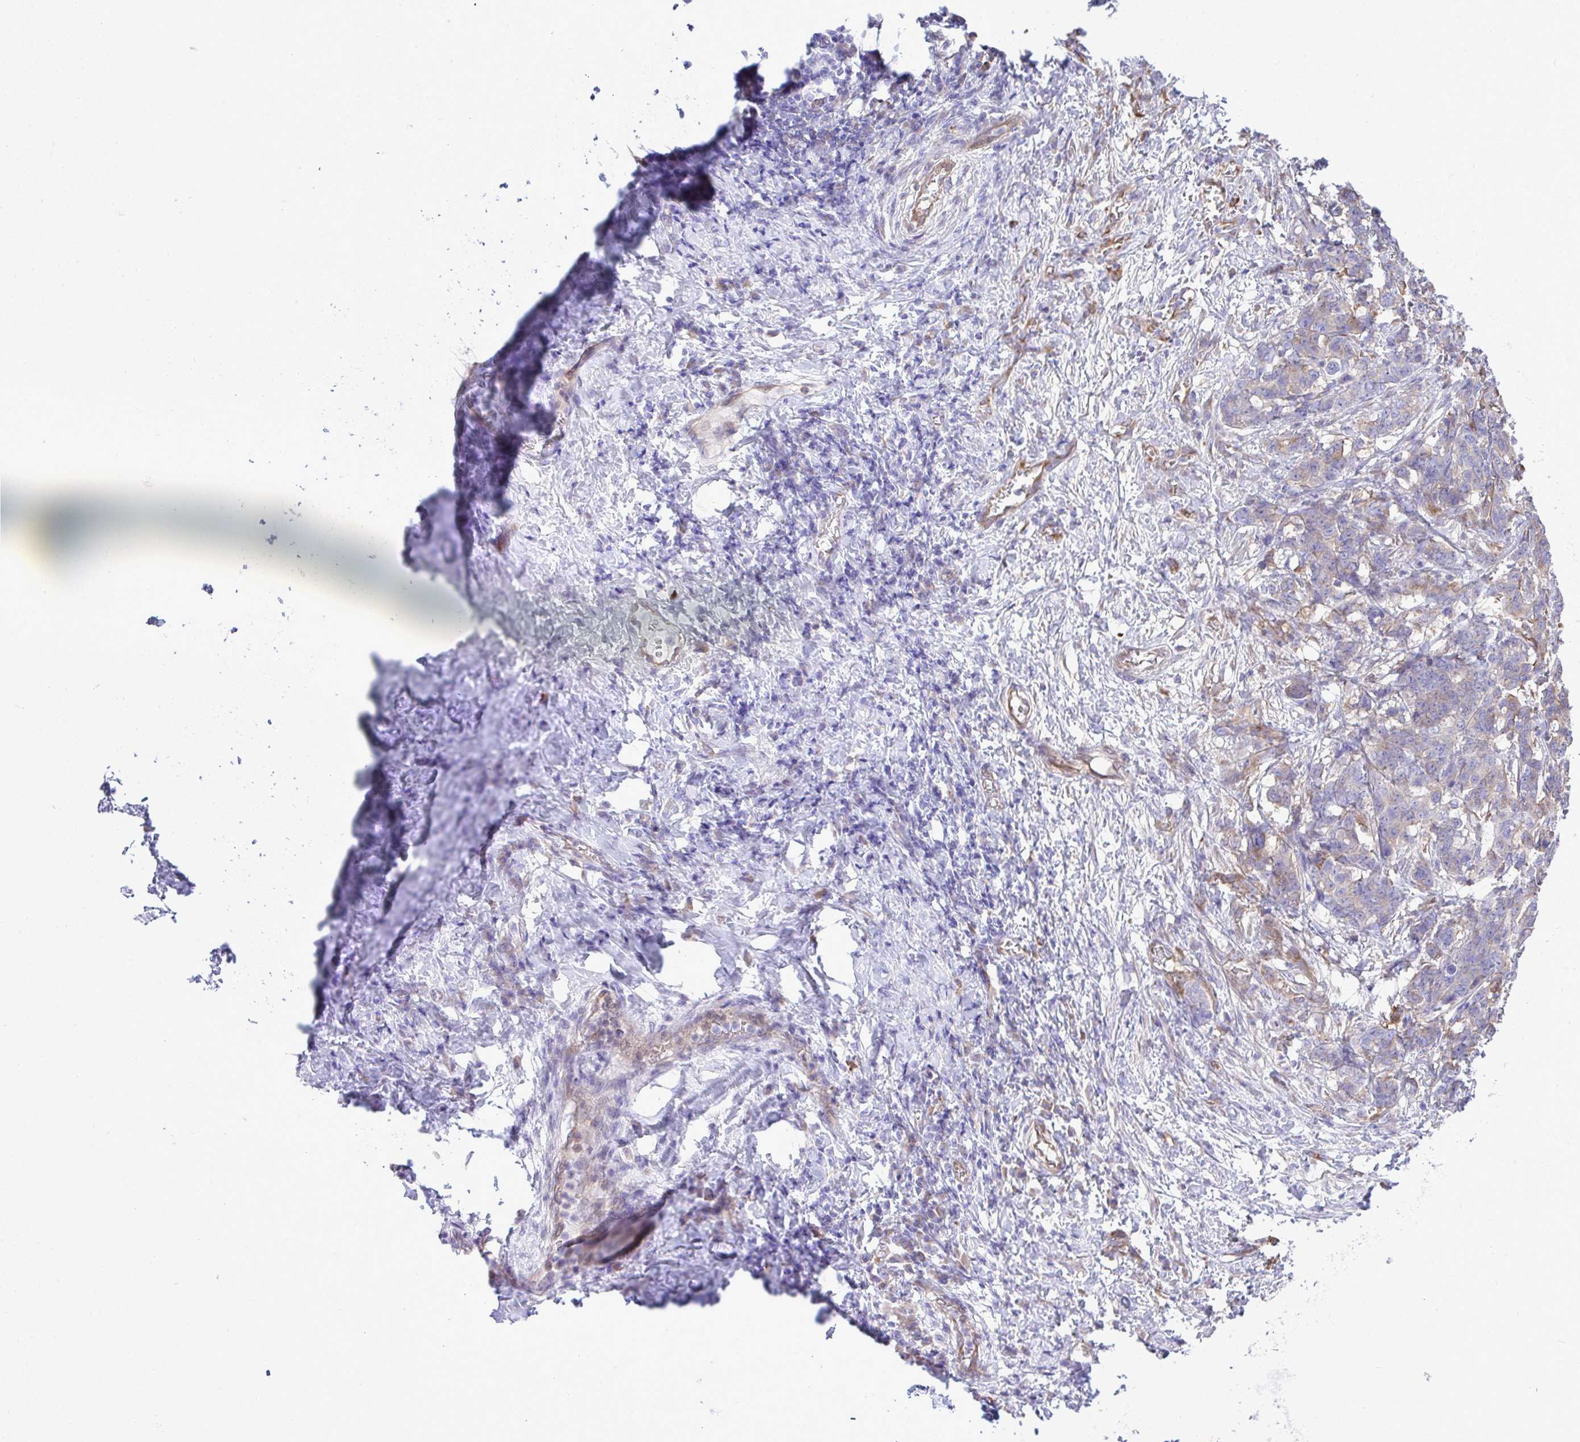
{"staining": {"intensity": "weak", "quantity": "<25%", "location": "cytoplasmic/membranous"}, "tissue": "stomach cancer", "cell_type": "Tumor cells", "image_type": "cancer", "snomed": [{"axis": "morphology", "description": "Normal tissue, NOS"}, {"axis": "morphology", "description": "Adenocarcinoma, NOS"}, {"axis": "topography", "description": "Stomach"}], "caption": "Tumor cells show no significant expression in adenocarcinoma (stomach).", "gene": "EEF1A2", "patient": {"sex": "female", "age": 64}}